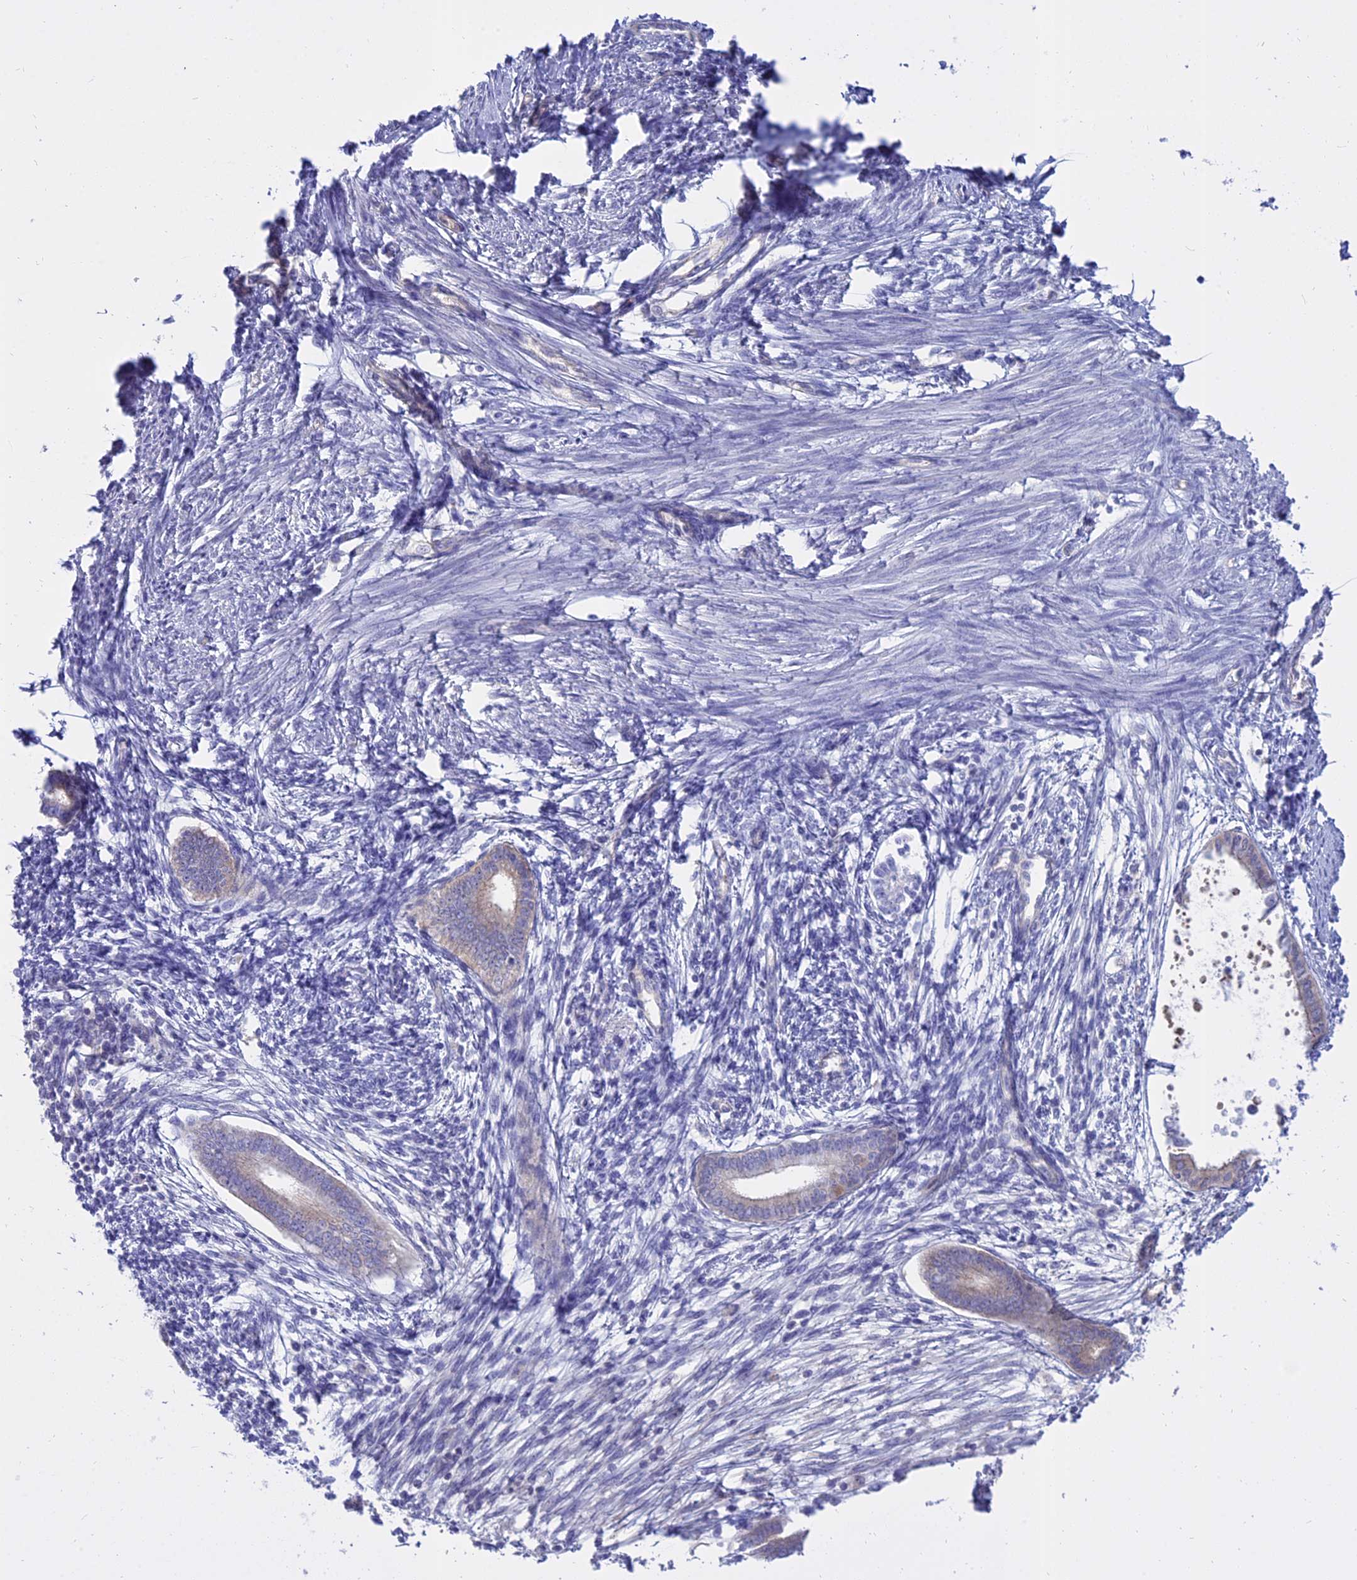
{"staining": {"intensity": "negative", "quantity": "none", "location": "none"}, "tissue": "endometrium", "cell_type": "Cells in endometrial stroma", "image_type": "normal", "snomed": [{"axis": "morphology", "description": "Normal tissue, NOS"}, {"axis": "topography", "description": "Endometrium"}], "caption": "Immunohistochemical staining of benign endometrium shows no significant expression in cells in endometrial stroma.", "gene": "AHCYL1", "patient": {"sex": "female", "age": 56}}